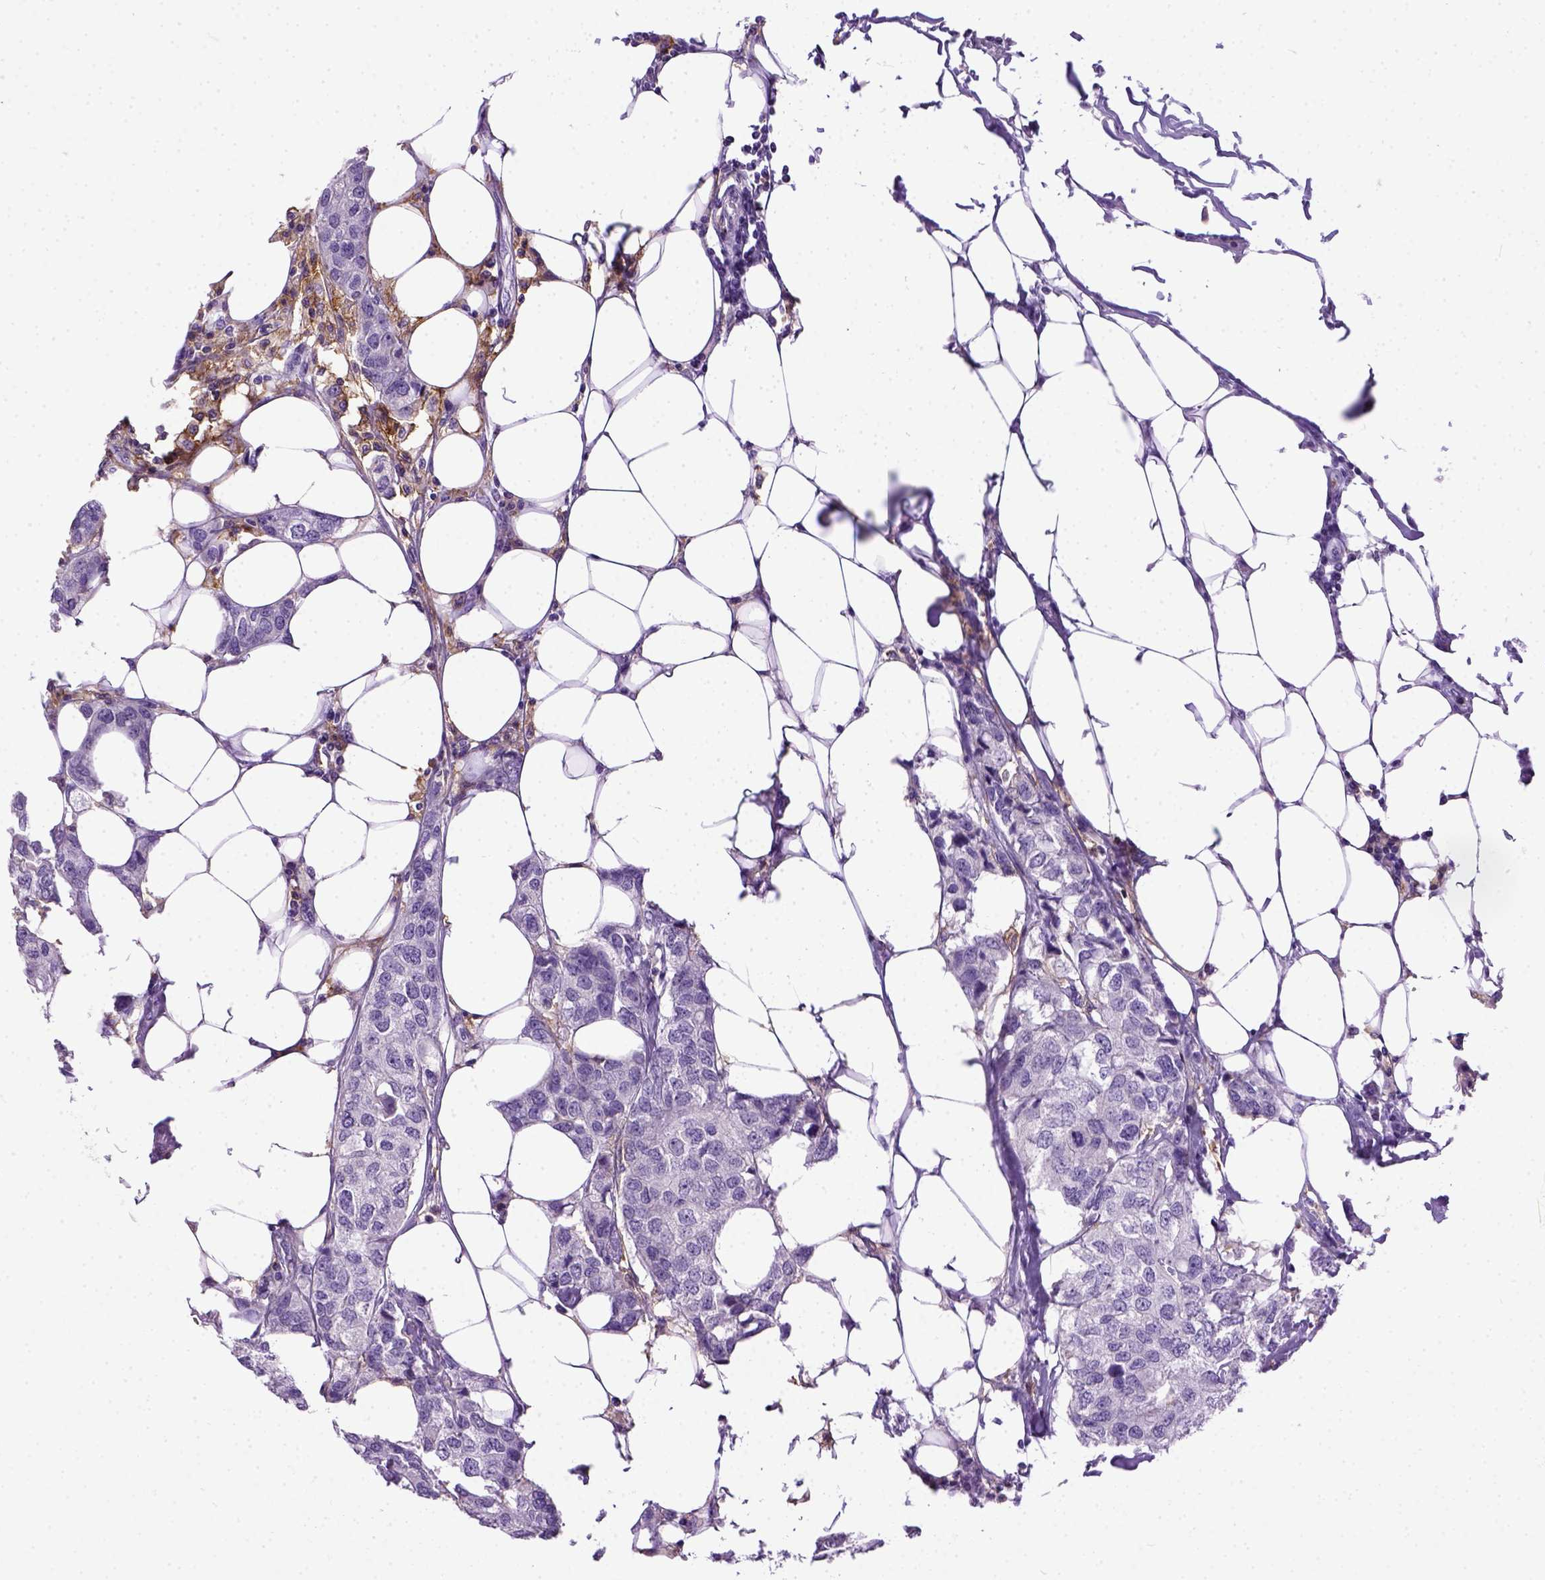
{"staining": {"intensity": "negative", "quantity": "none", "location": "none"}, "tissue": "breast cancer", "cell_type": "Tumor cells", "image_type": "cancer", "snomed": [{"axis": "morphology", "description": "Duct carcinoma"}, {"axis": "topography", "description": "Breast"}], "caption": "There is no significant expression in tumor cells of breast cancer (infiltrating ductal carcinoma).", "gene": "ITGAX", "patient": {"sex": "female", "age": 80}}